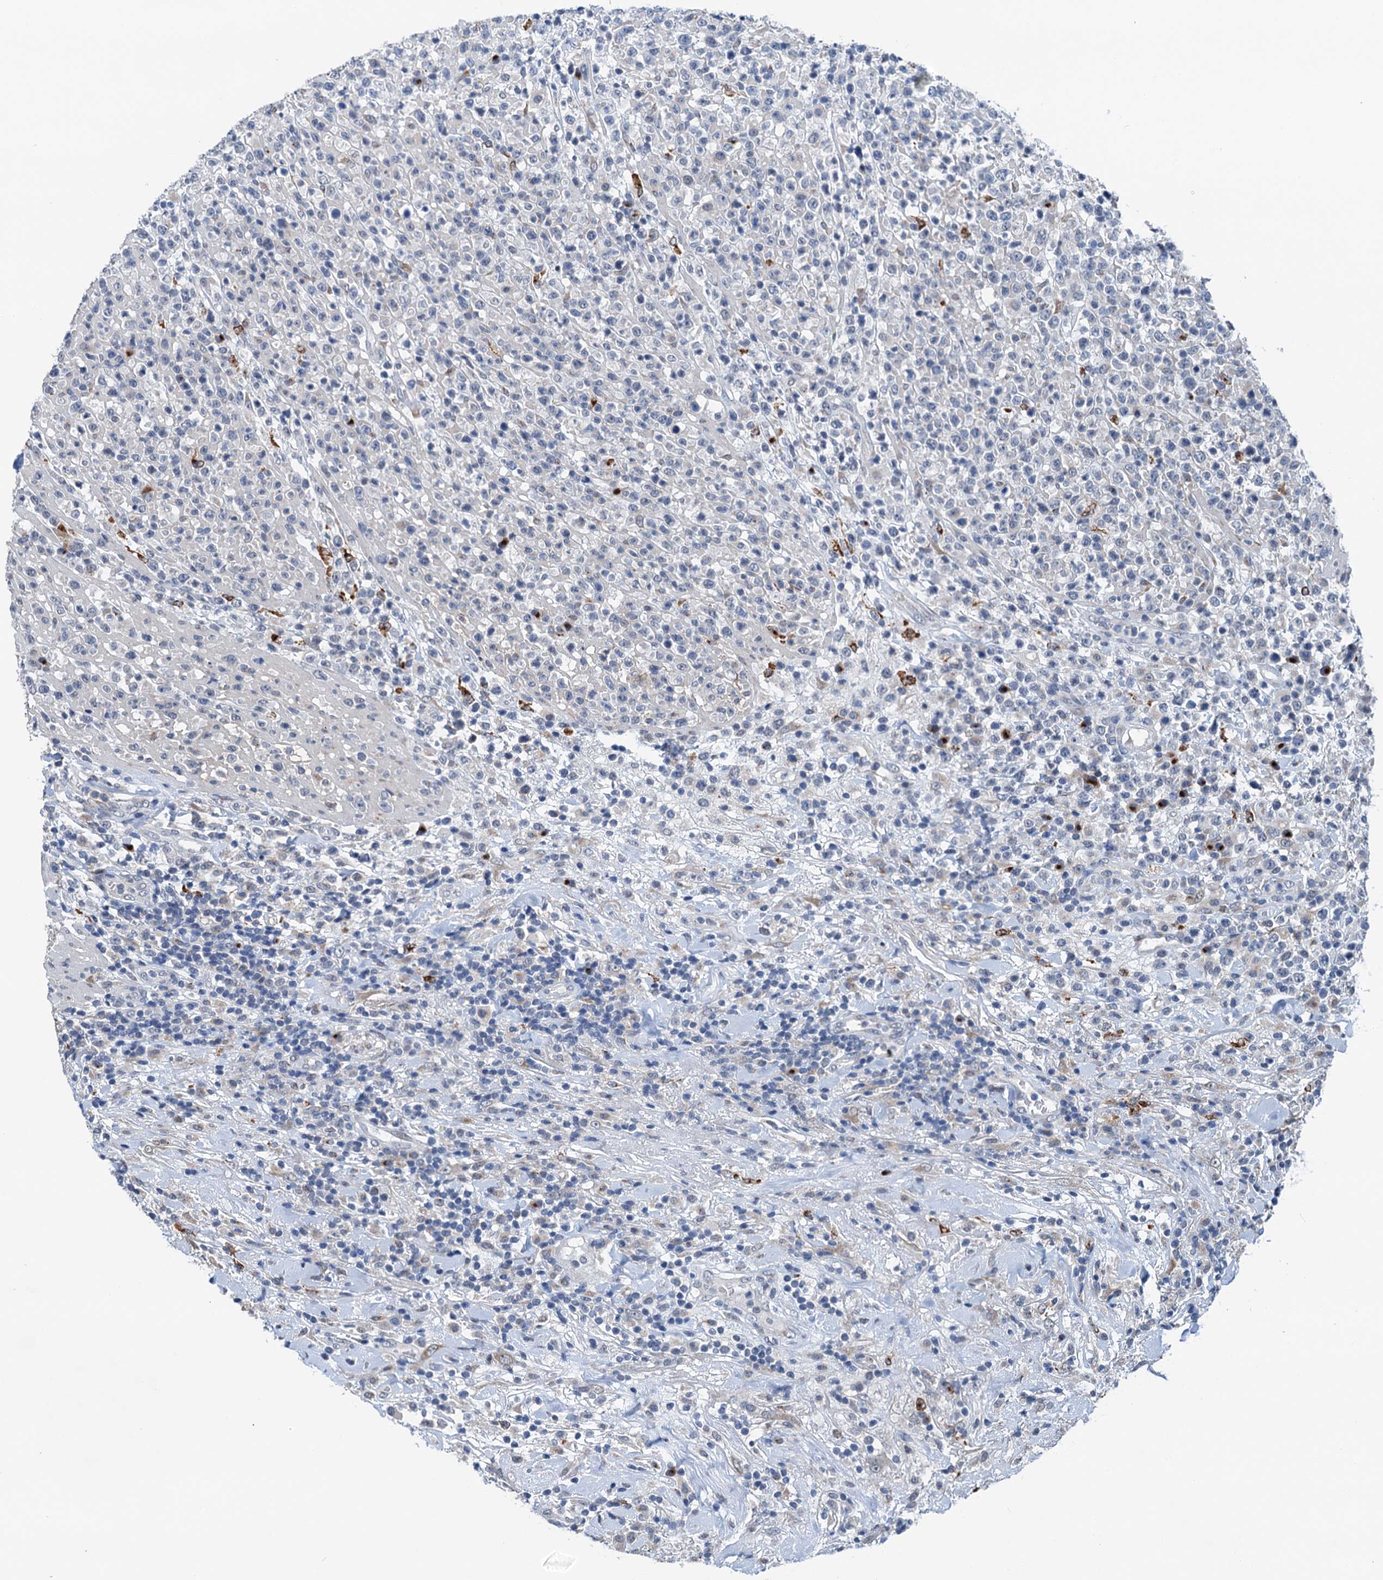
{"staining": {"intensity": "negative", "quantity": "none", "location": "none"}, "tissue": "lymphoma", "cell_type": "Tumor cells", "image_type": "cancer", "snomed": [{"axis": "morphology", "description": "Malignant lymphoma, non-Hodgkin's type, High grade"}, {"axis": "topography", "description": "Colon"}], "caption": "Tumor cells show no significant staining in lymphoma.", "gene": "SHLD1", "patient": {"sex": "female", "age": 53}}